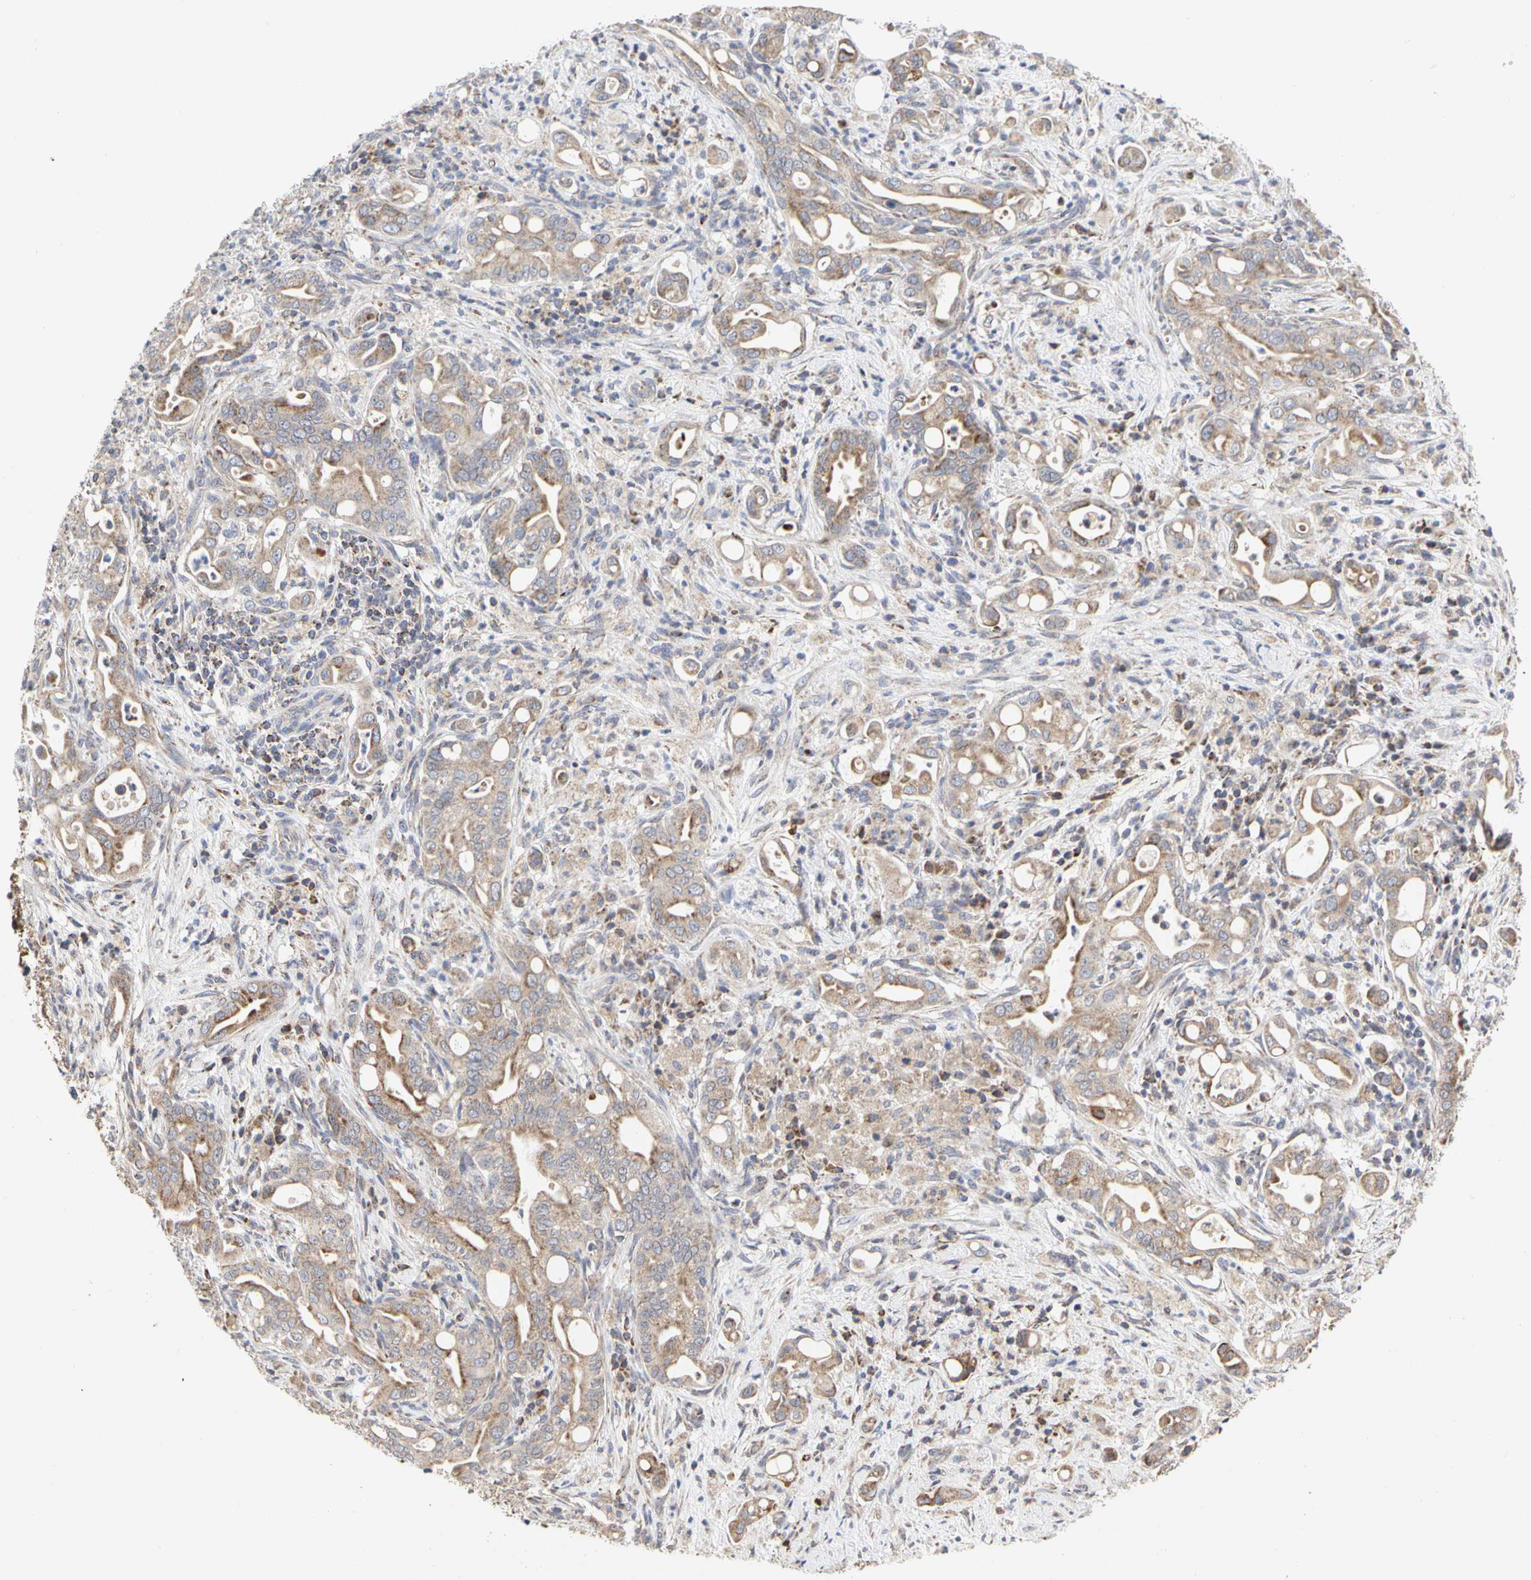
{"staining": {"intensity": "moderate", "quantity": ">75%", "location": "cytoplasmic/membranous"}, "tissue": "liver cancer", "cell_type": "Tumor cells", "image_type": "cancer", "snomed": [{"axis": "morphology", "description": "Cholangiocarcinoma"}, {"axis": "topography", "description": "Liver"}], "caption": "A medium amount of moderate cytoplasmic/membranous staining is seen in approximately >75% of tumor cells in liver cancer (cholangiocarcinoma) tissue.", "gene": "TSKU", "patient": {"sex": "female", "age": 68}}